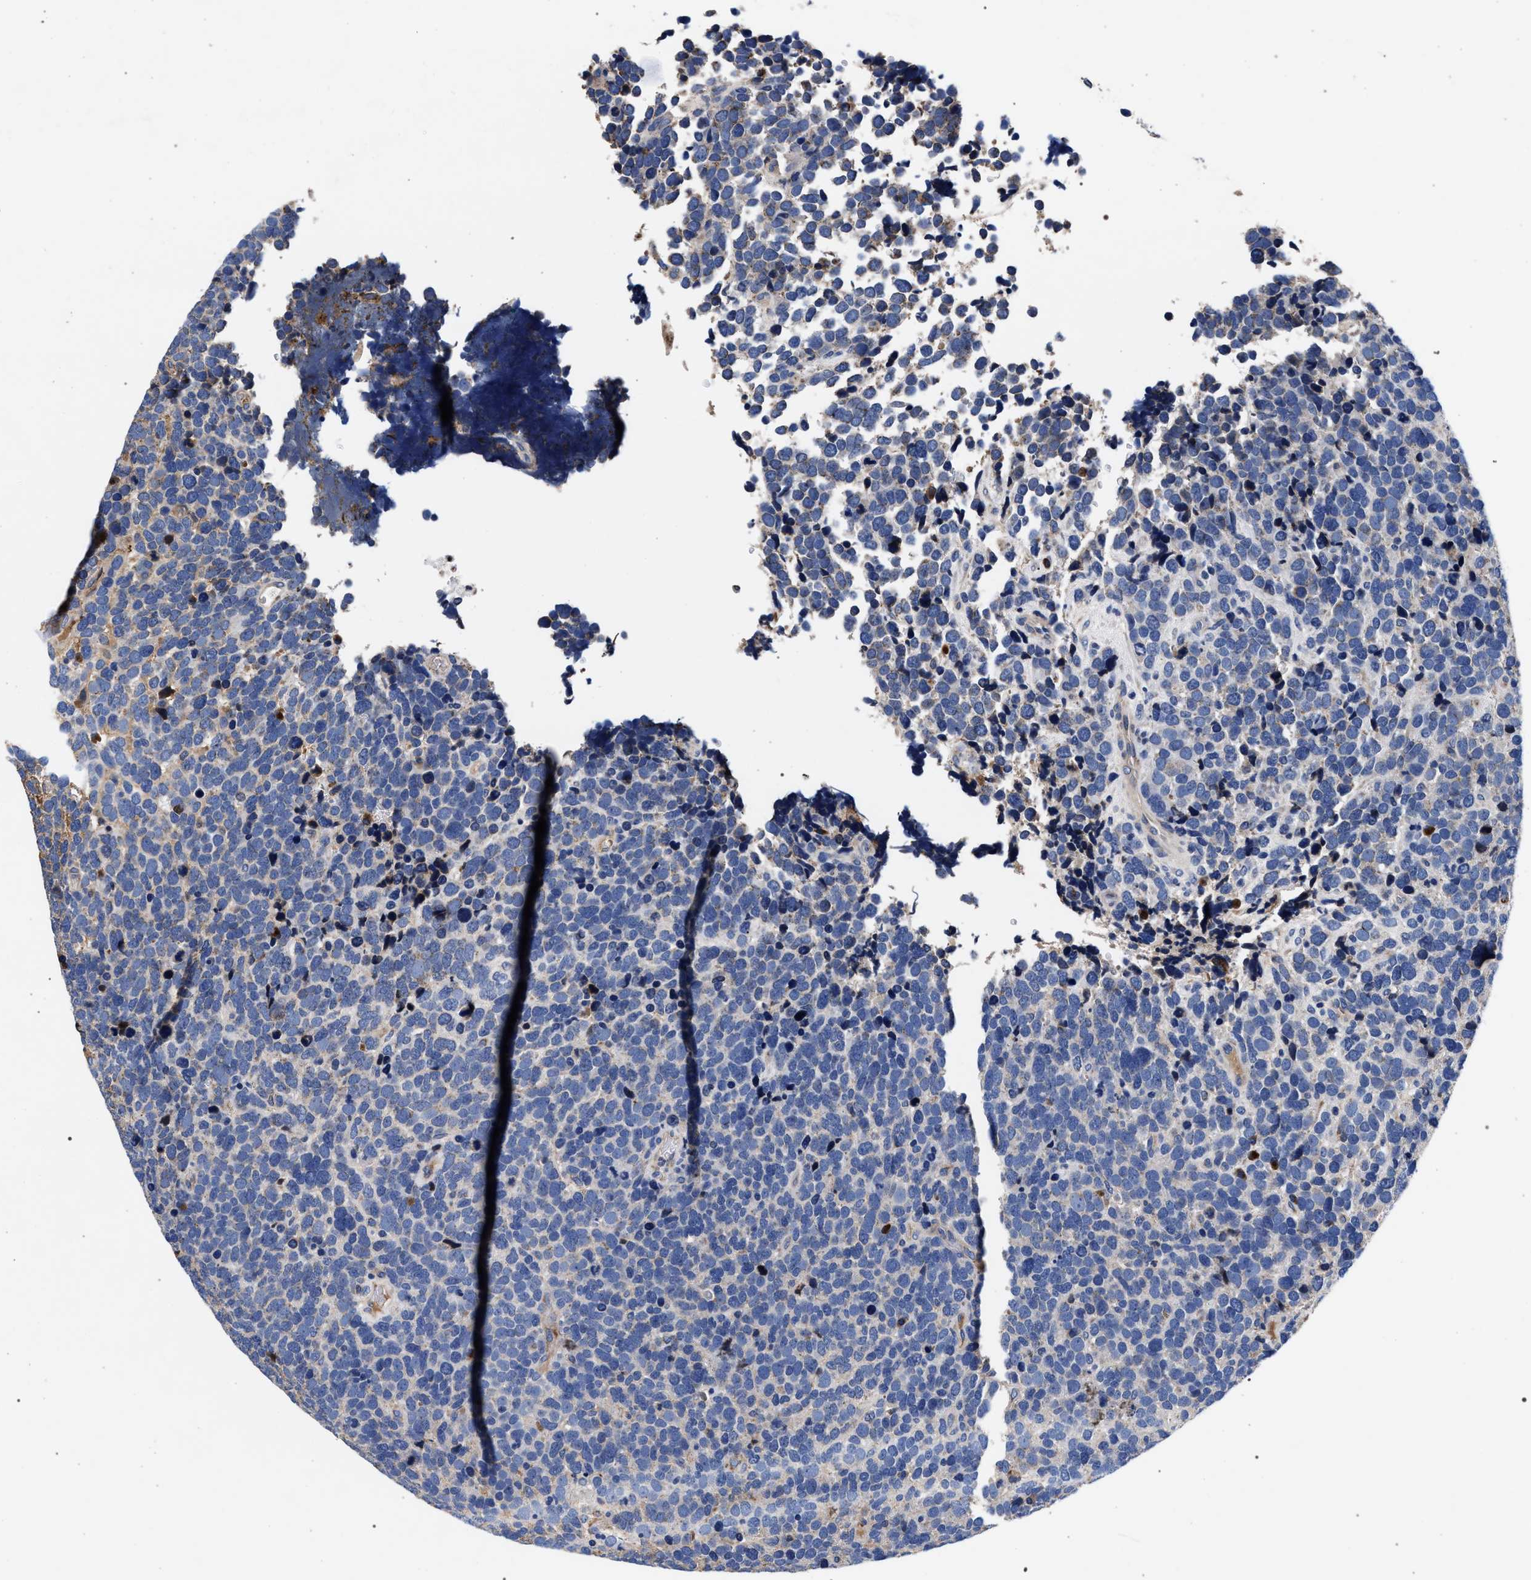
{"staining": {"intensity": "negative", "quantity": "none", "location": "none"}, "tissue": "urothelial cancer", "cell_type": "Tumor cells", "image_type": "cancer", "snomed": [{"axis": "morphology", "description": "Urothelial carcinoma, High grade"}, {"axis": "topography", "description": "Urinary bladder"}], "caption": "High-grade urothelial carcinoma was stained to show a protein in brown. There is no significant expression in tumor cells.", "gene": "ACOX1", "patient": {"sex": "female", "age": 82}}